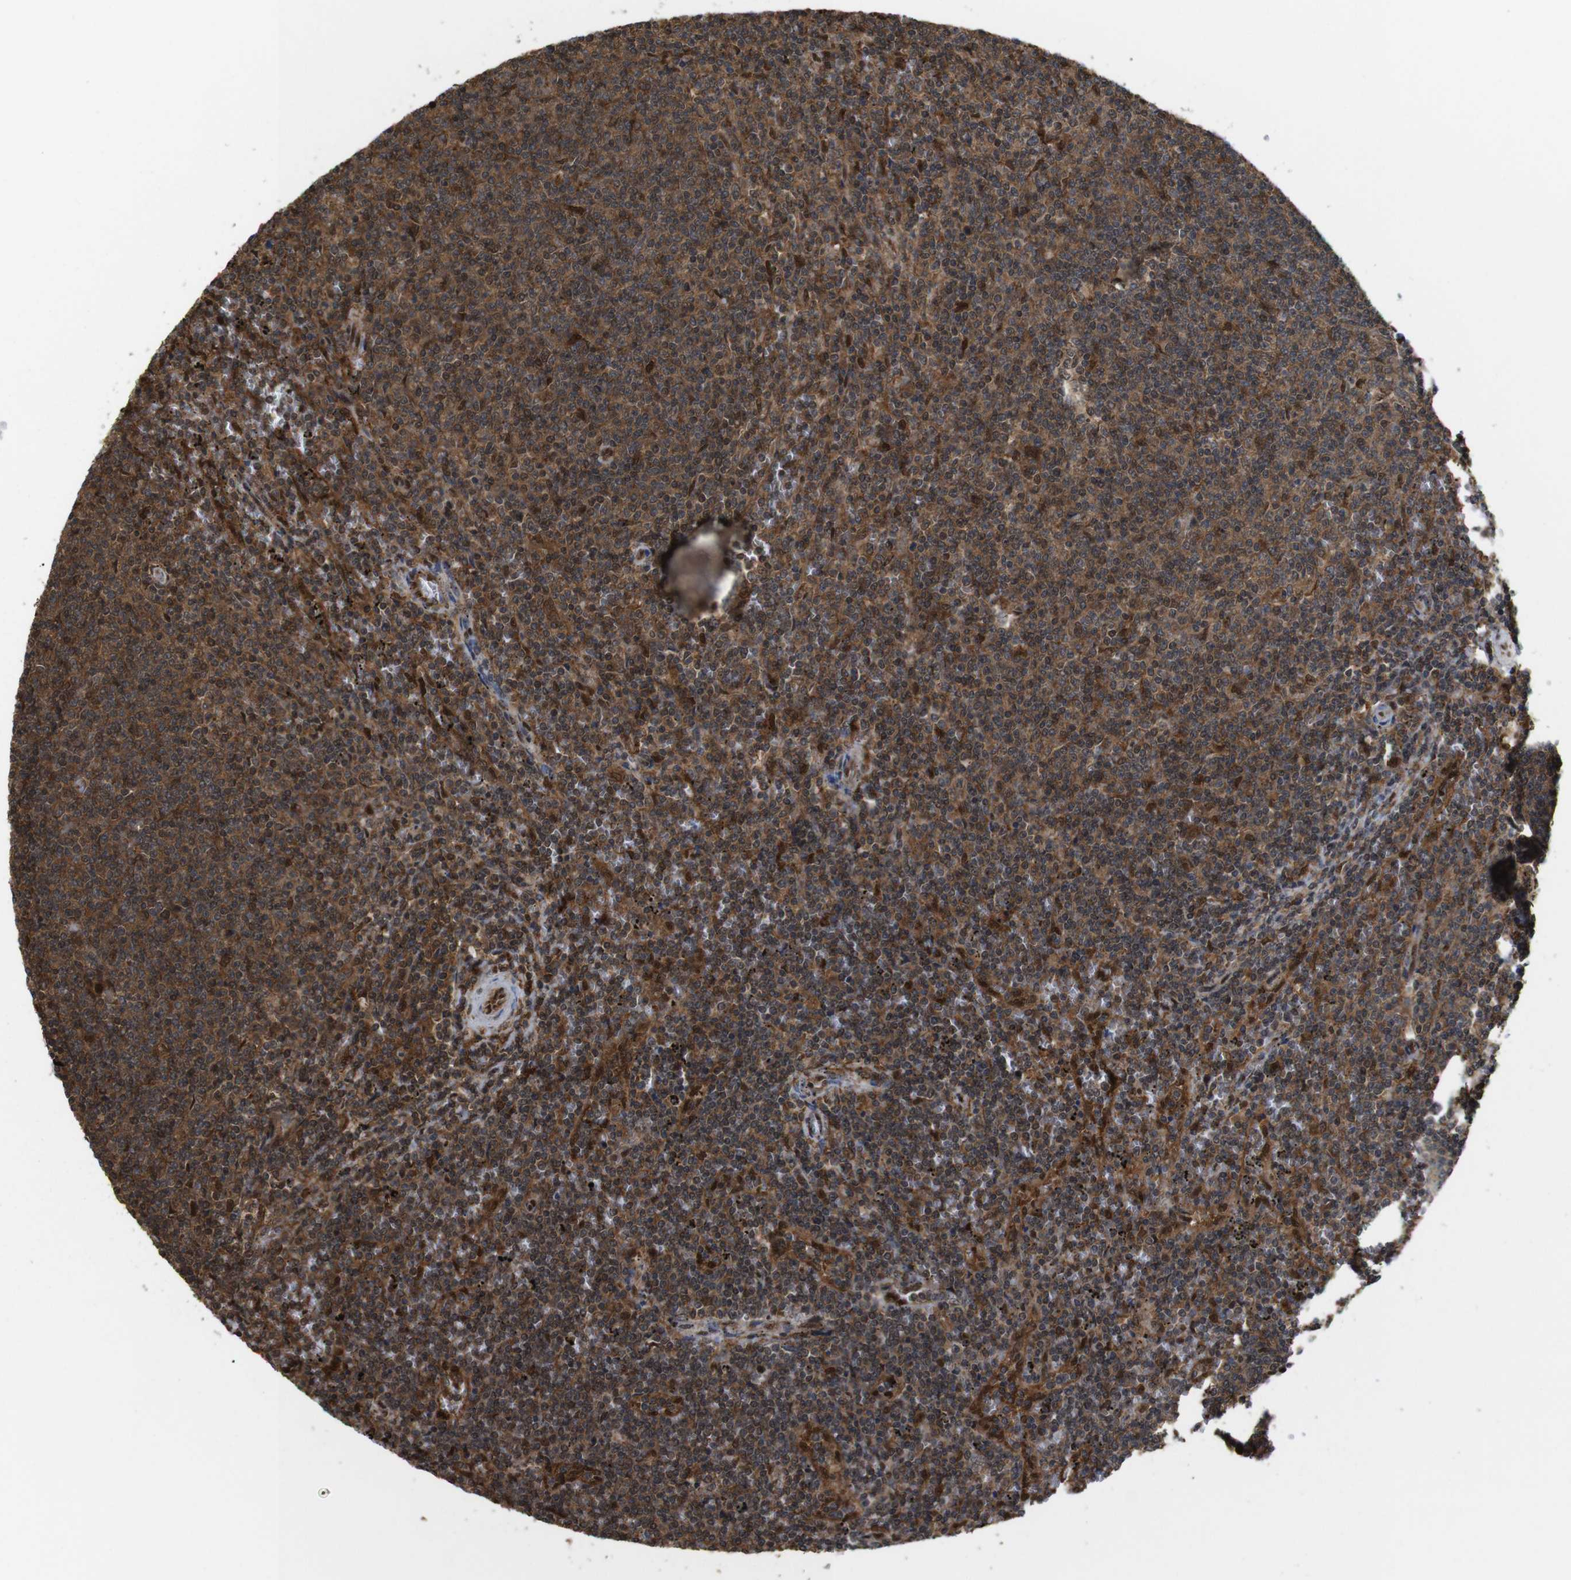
{"staining": {"intensity": "moderate", "quantity": ">75%", "location": "cytoplasmic/membranous"}, "tissue": "lymphoma", "cell_type": "Tumor cells", "image_type": "cancer", "snomed": [{"axis": "morphology", "description": "Malignant lymphoma, non-Hodgkin's type, Low grade"}, {"axis": "topography", "description": "Spleen"}], "caption": "Lymphoma tissue displays moderate cytoplasmic/membranous expression in approximately >75% of tumor cells", "gene": "YWHAG", "patient": {"sex": "female", "age": 50}}